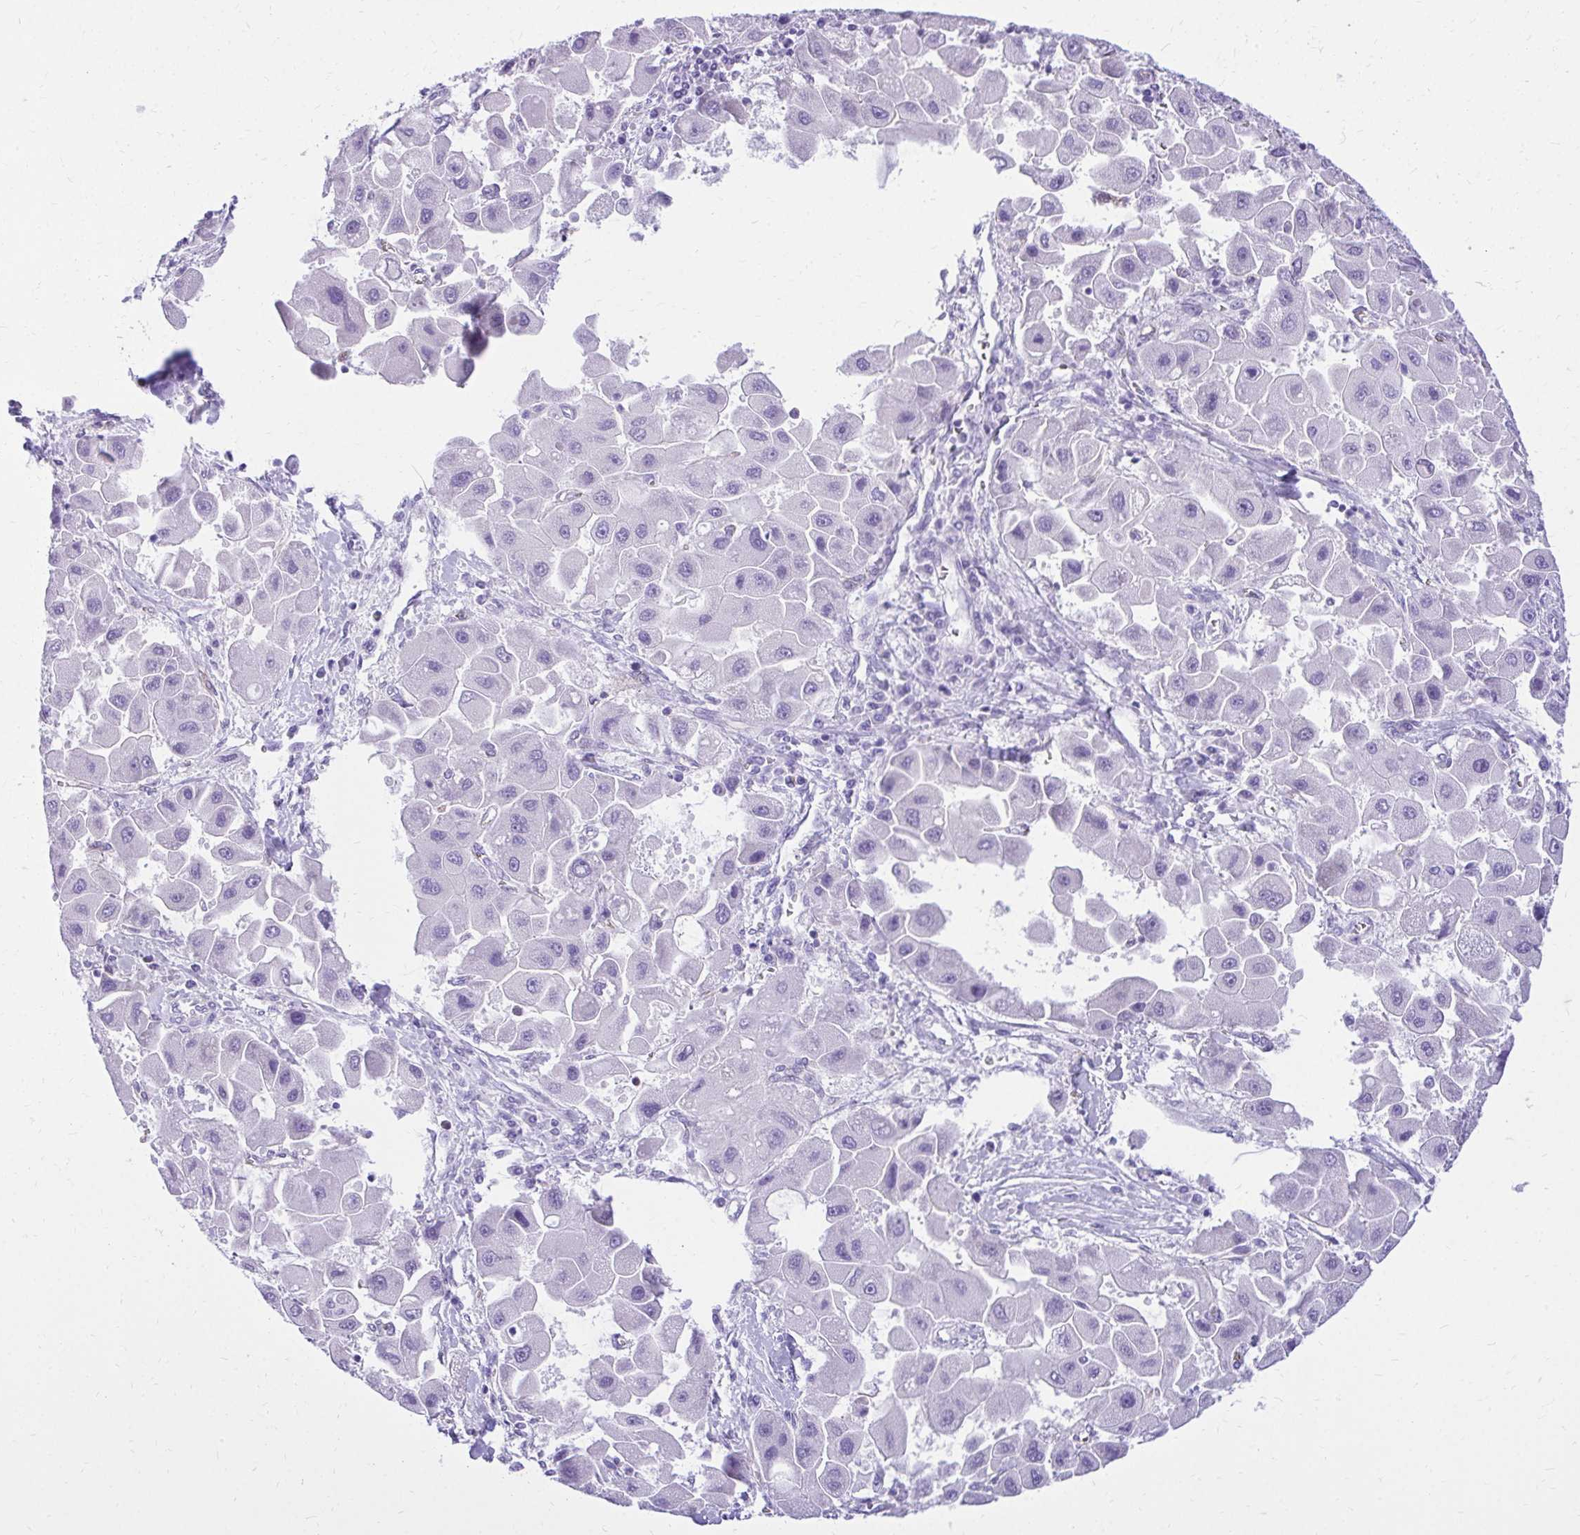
{"staining": {"intensity": "negative", "quantity": "none", "location": "none"}, "tissue": "liver cancer", "cell_type": "Tumor cells", "image_type": "cancer", "snomed": [{"axis": "morphology", "description": "Carcinoma, Hepatocellular, NOS"}, {"axis": "topography", "description": "Liver"}], "caption": "There is no significant expression in tumor cells of liver hepatocellular carcinoma.", "gene": "PELI3", "patient": {"sex": "male", "age": 24}}